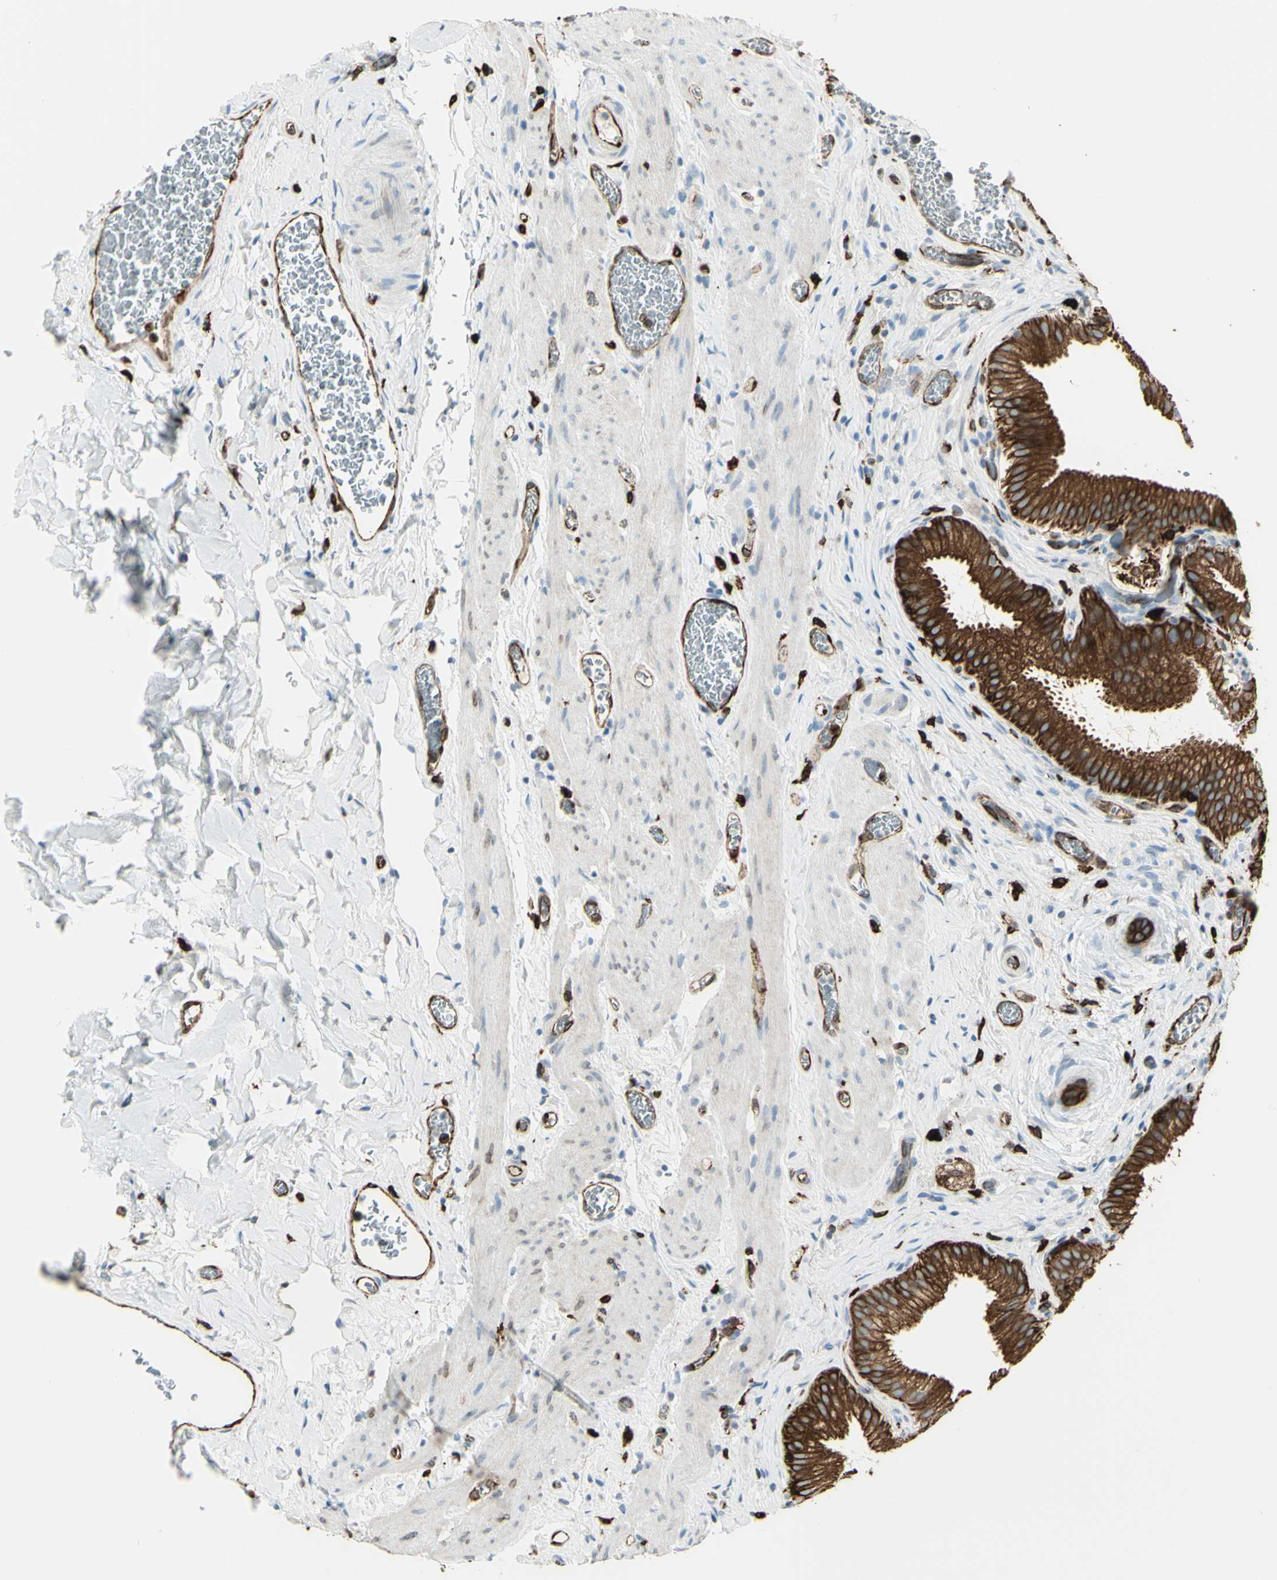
{"staining": {"intensity": "strong", "quantity": ">75%", "location": "cytoplasmic/membranous"}, "tissue": "gallbladder", "cell_type": "Glandular cells", "image_type": "normal", "snomed": [{"axis": "morphology", "description": "Normal tissue, NOS"}, {"axis": "topography", "description": "Gallbladder"}], "caption": "A high-resolution micrograph shows immunohistochemistry staining of normal gallbladder, which demonstrates strong cytoplasmic/membranous expression in about >75% of glandular cells.", "gene": "CD74", "patient": {"sex": "male", "age": 54}}